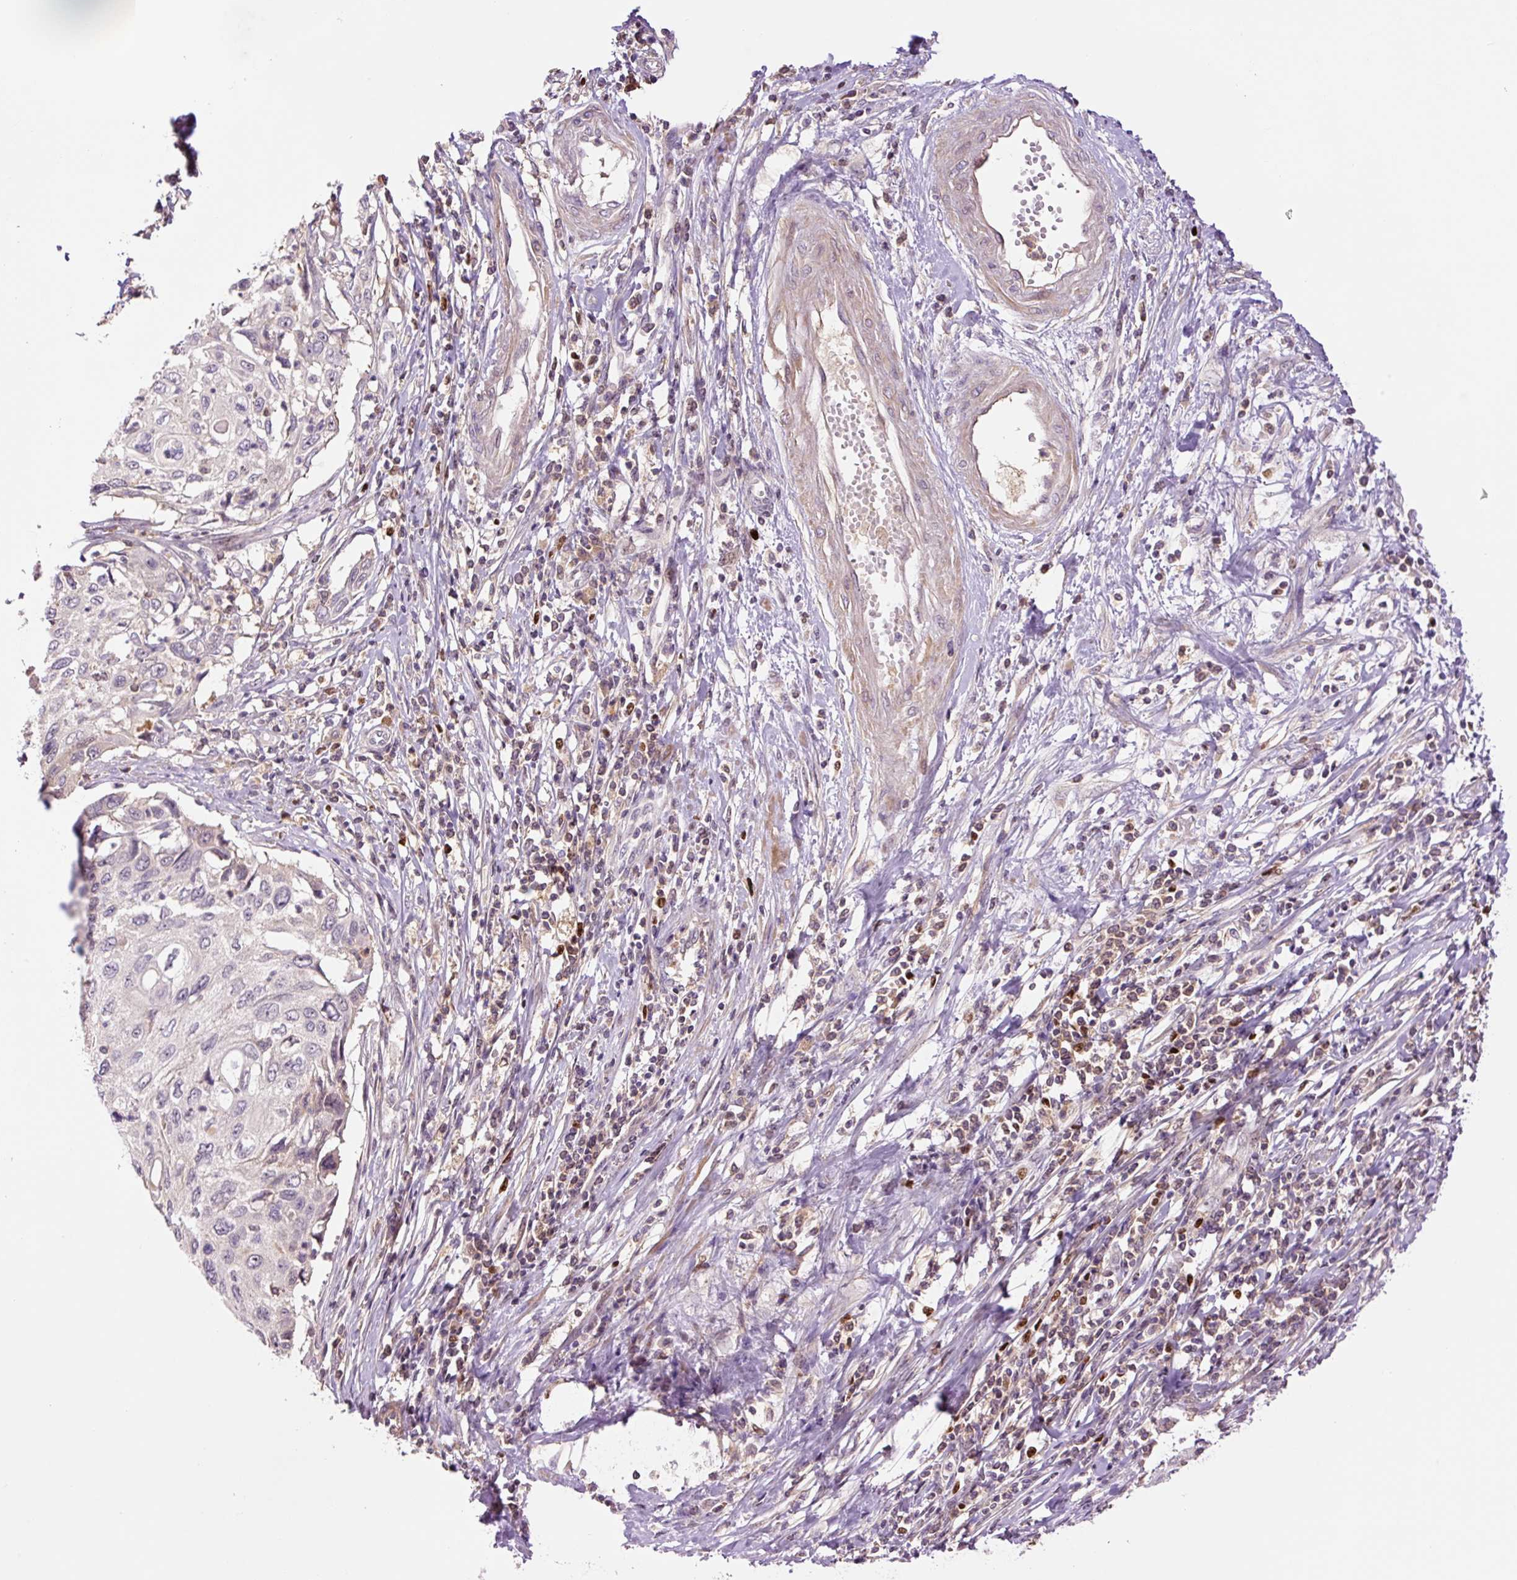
{"staining": {"intensity": "negative", "quantity": "none", "location": "none"}, "tissue": "cervical cancer", "cell_type": "Tumor cells", "image_type": "cancer", "snomed": [{"axis": "morphology", "description": "Squamous cell carcinoma, NOS"}, {"axis": "topography", "description": "Cervix"}], "caption": "Tumor cells are negative for brown protein staining in squamous cell carcinoma (cervical).", "gene": "DPPA4", "patient": {"sex": "female", "age": 70}}